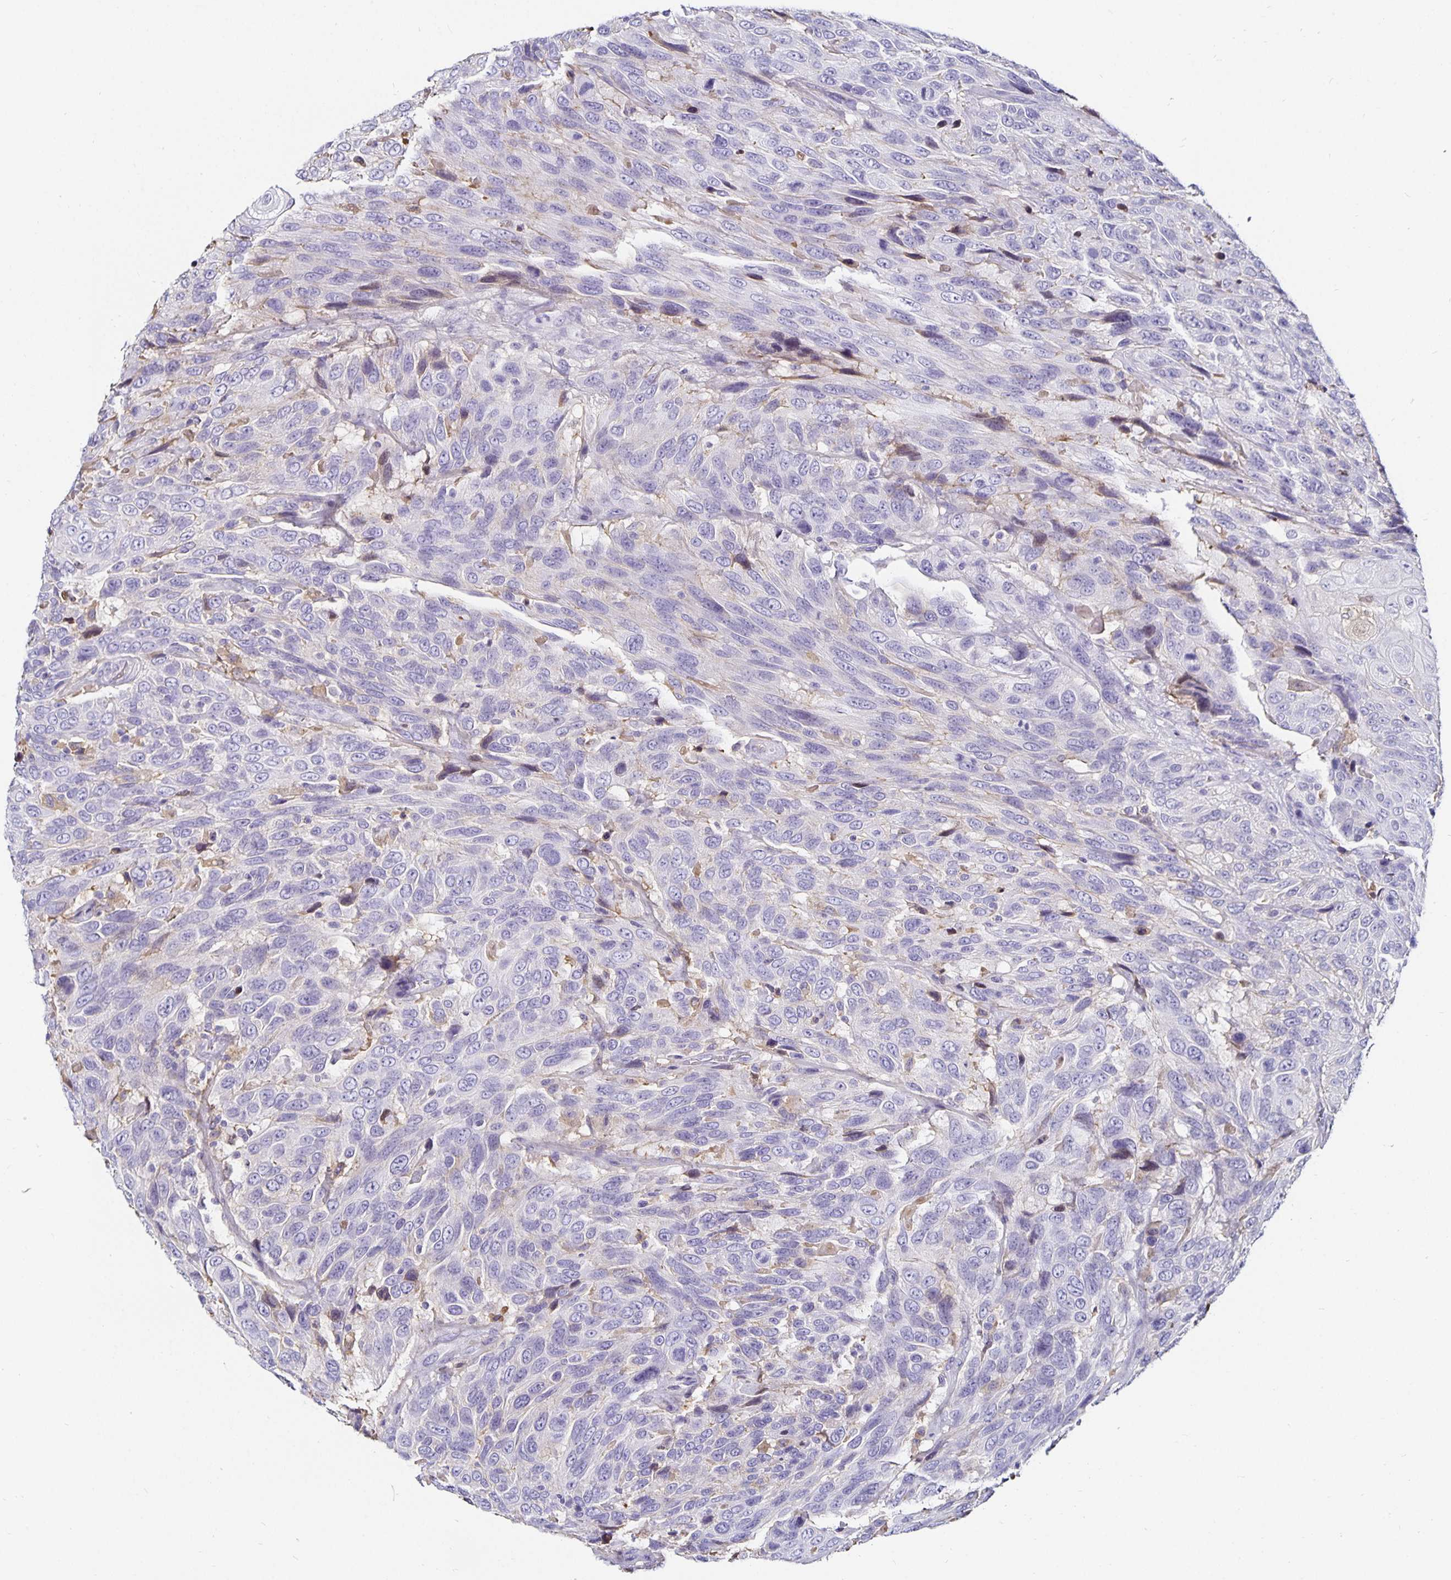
{"staining": {"intensity": "negative", "quantity": "none", "location": "none"}, "tissue": "urothelial cancer", "cell_type": "Tumor cells", "image_type": "cancer", "snomed": [{"axis": "morphology", "description": "Urothelial carcinoma, High grade"}, {"axis": "topography", "description": "Urinary bladder"}], "caption": "There is no significant expression in tumor cells of urothelial cancer.", "gene": "TTR", "patient": {"sex": "female", "age": 70}}